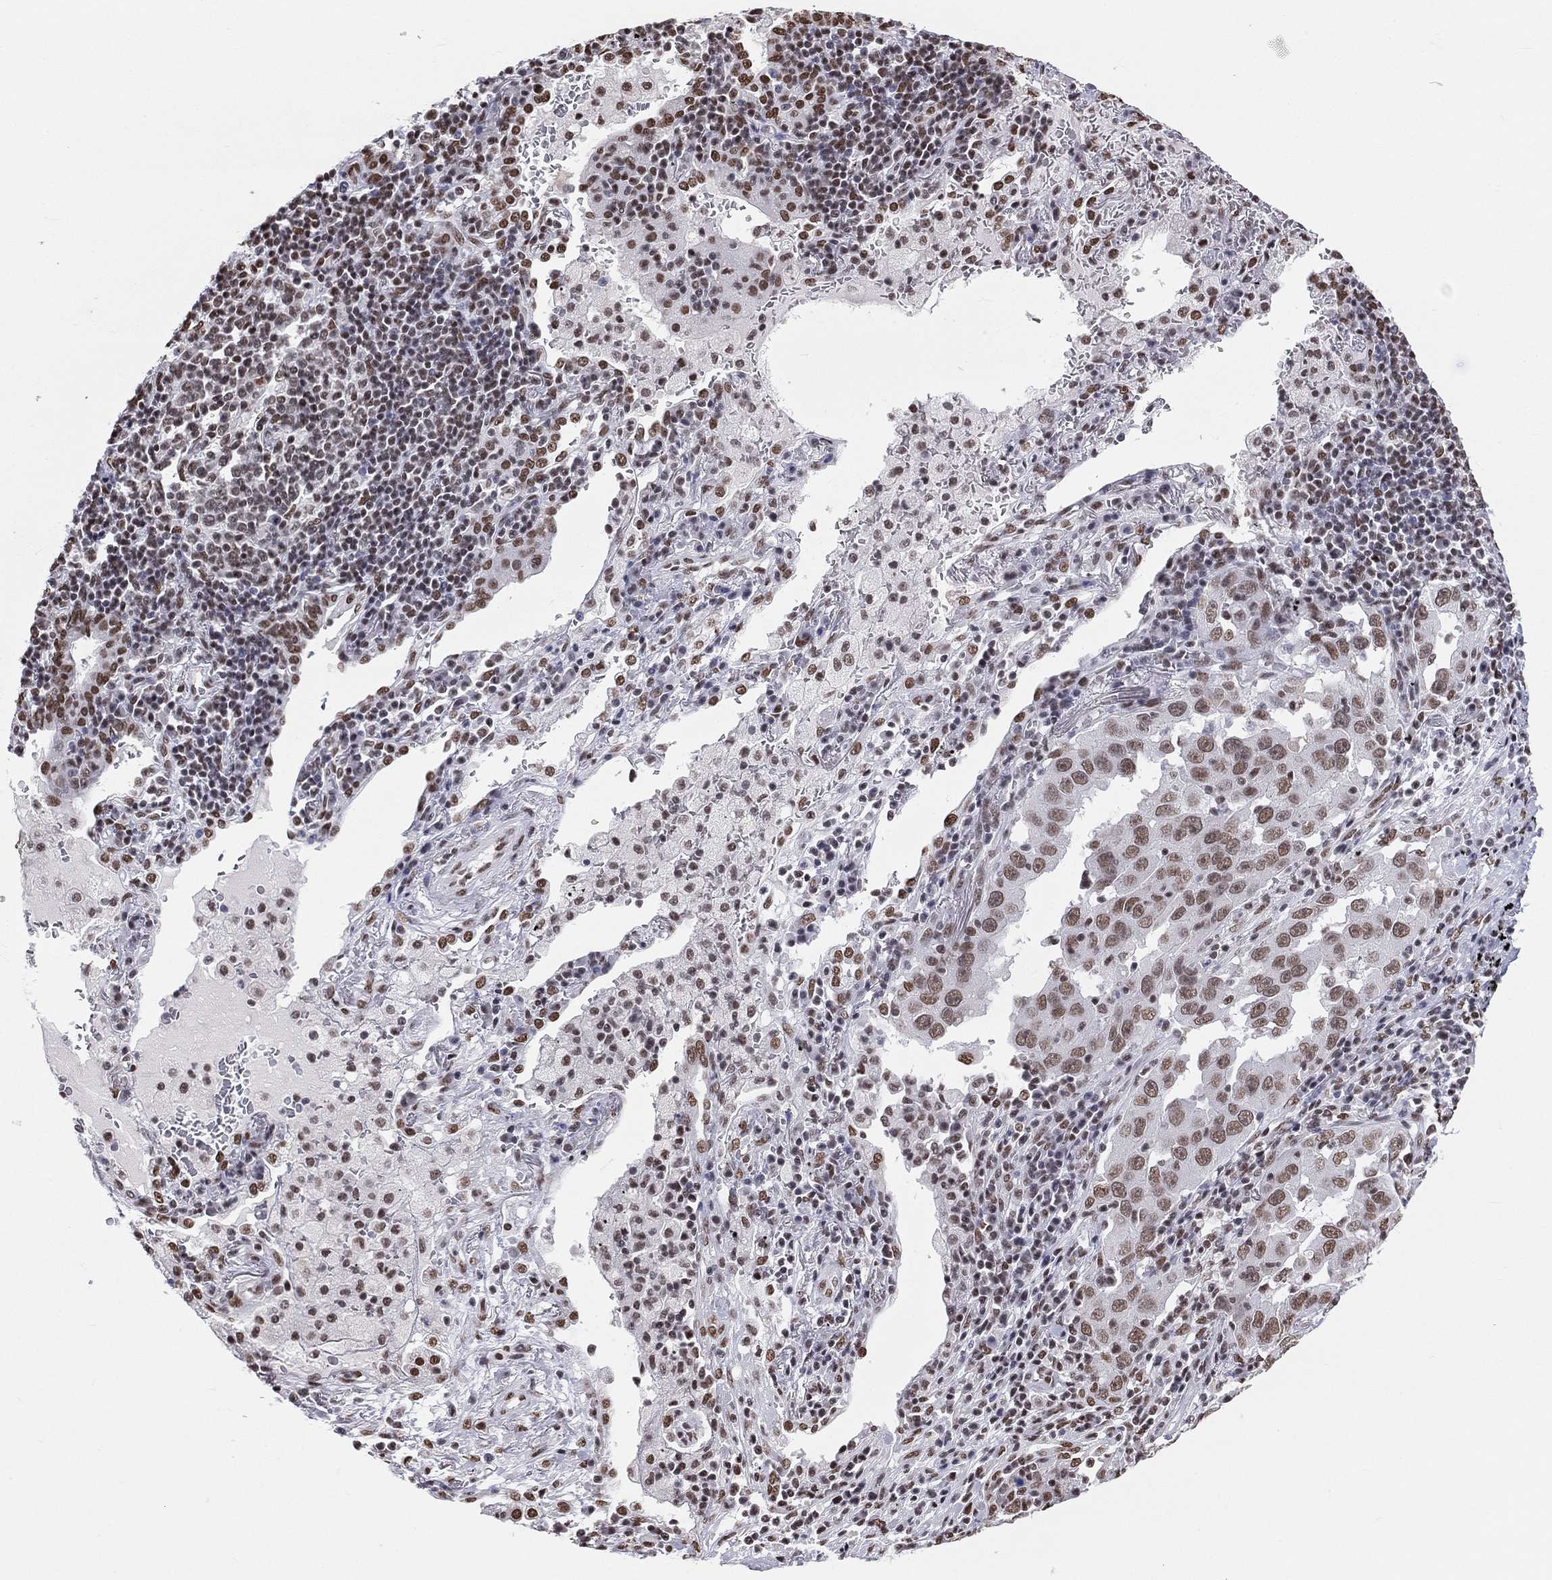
{"staining": {"intensity": "moderate", "quantity": ">75%", "location": "nuclear"}, "tissue": "lung cancer", "cell_type": "Tumor cells", "image_type": "cancer", "snomed": [{"axis": "morphology", "description": "Adenocarcinoma, NOS"}, {"axis": "topography", "description": "Lung"}], "caption": "Immunohistochemistry (IHC) of human lung cancer (adenocarcinoma) shows medium levels of moderate nuclear staining in about >75% of tumor cells.", "gene": "ZNF7", "patient": {"sex": "male", "age": 73}}